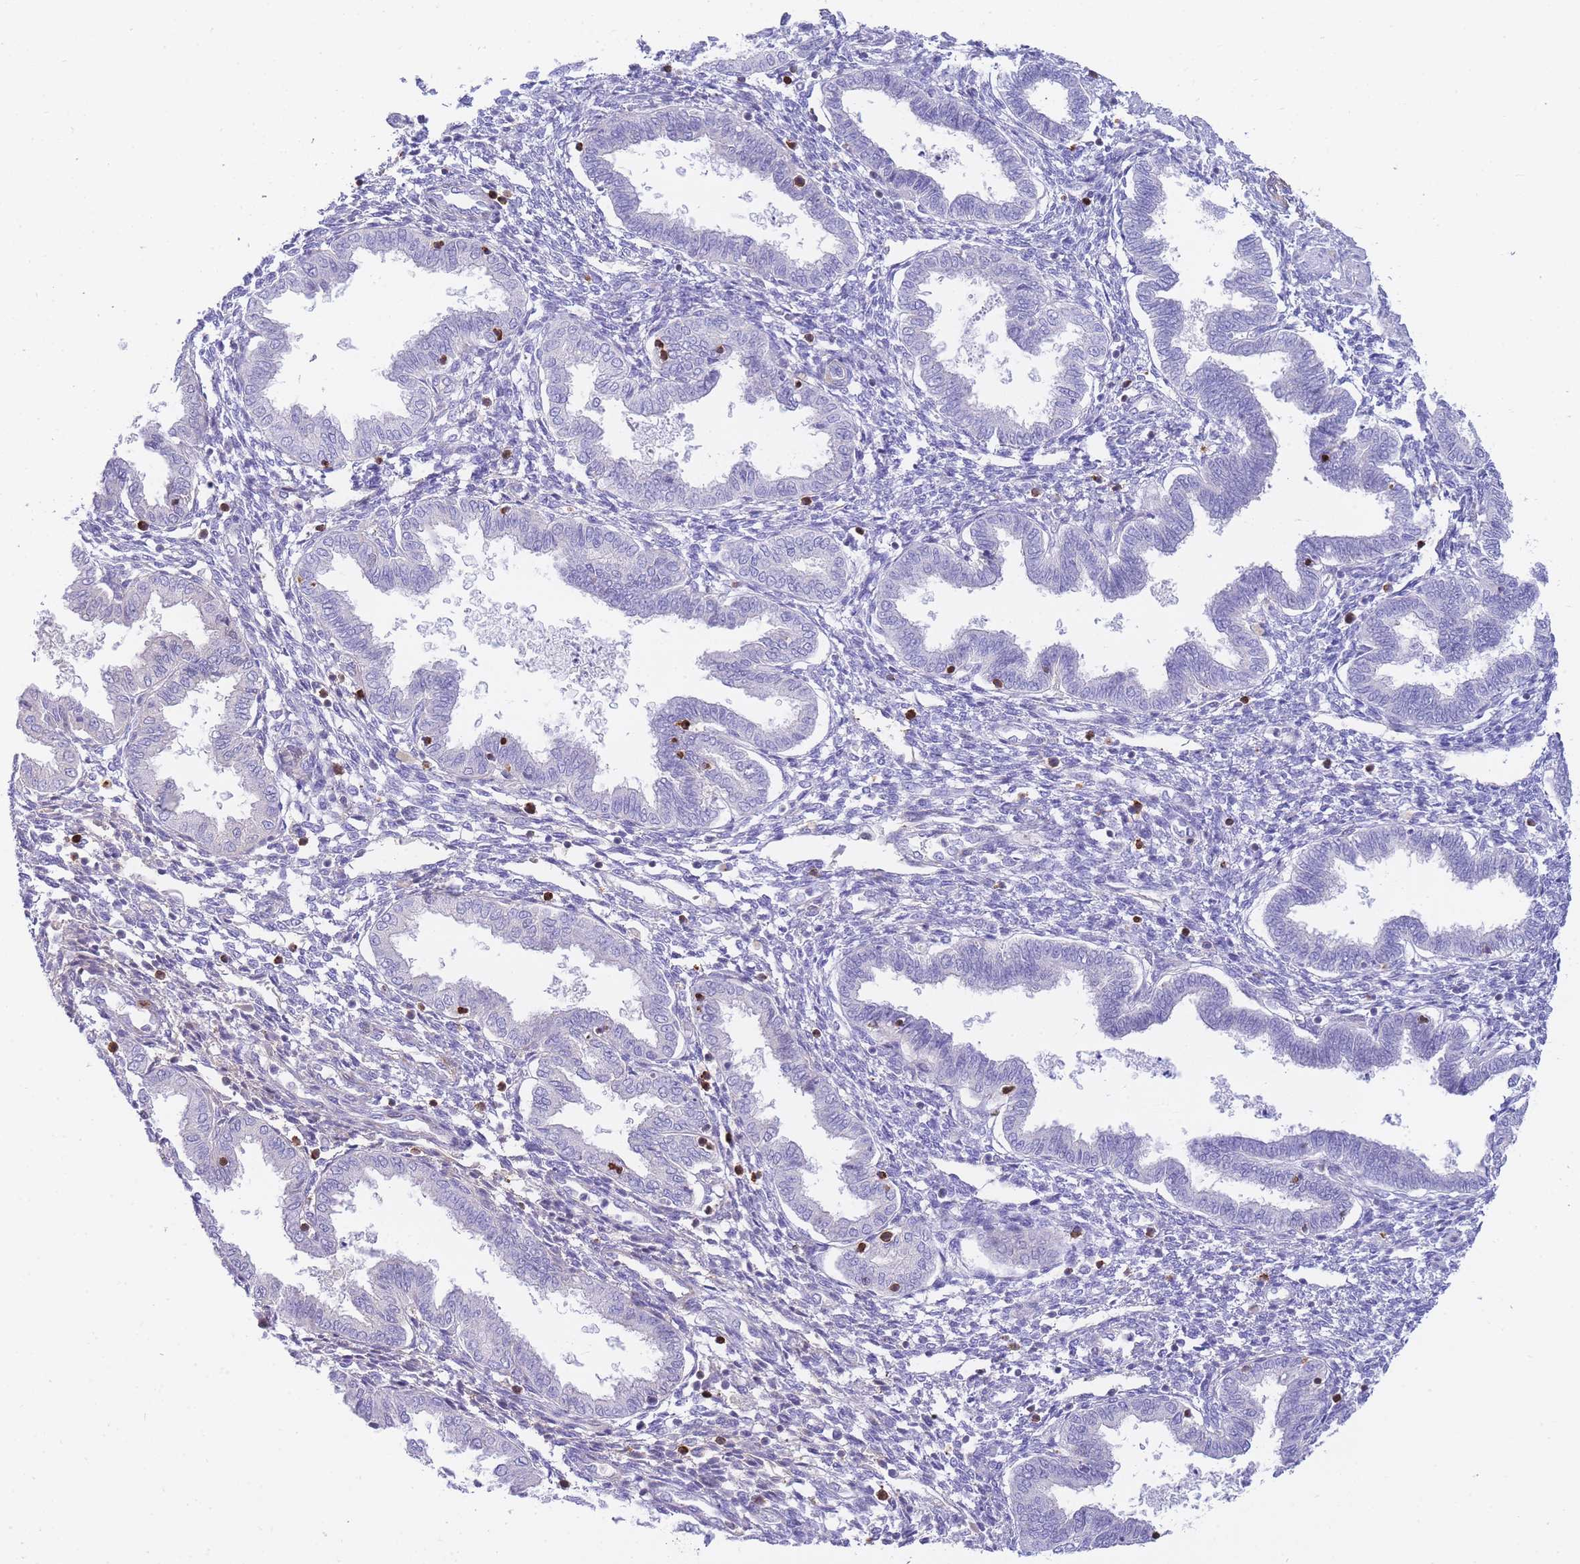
{"staining": {"intensity": "weak", "quantity": "<25%", "location": "cytoplasmic/membranous"}, "tissue": "endometrium", "cell_type": "Cells in endometrial stroma", "image_type": "normal", "snomed": [{"axis": "morphology", "description": "Normal tissue, NOS"}, {"axis": "topography", "description": "Endometrium"}], "caption": "An image of human endometrium is negative for staining in cells in endometrial stroma.", "gene": "FBN3", "patient": {"sex": "female", "age": 33}}